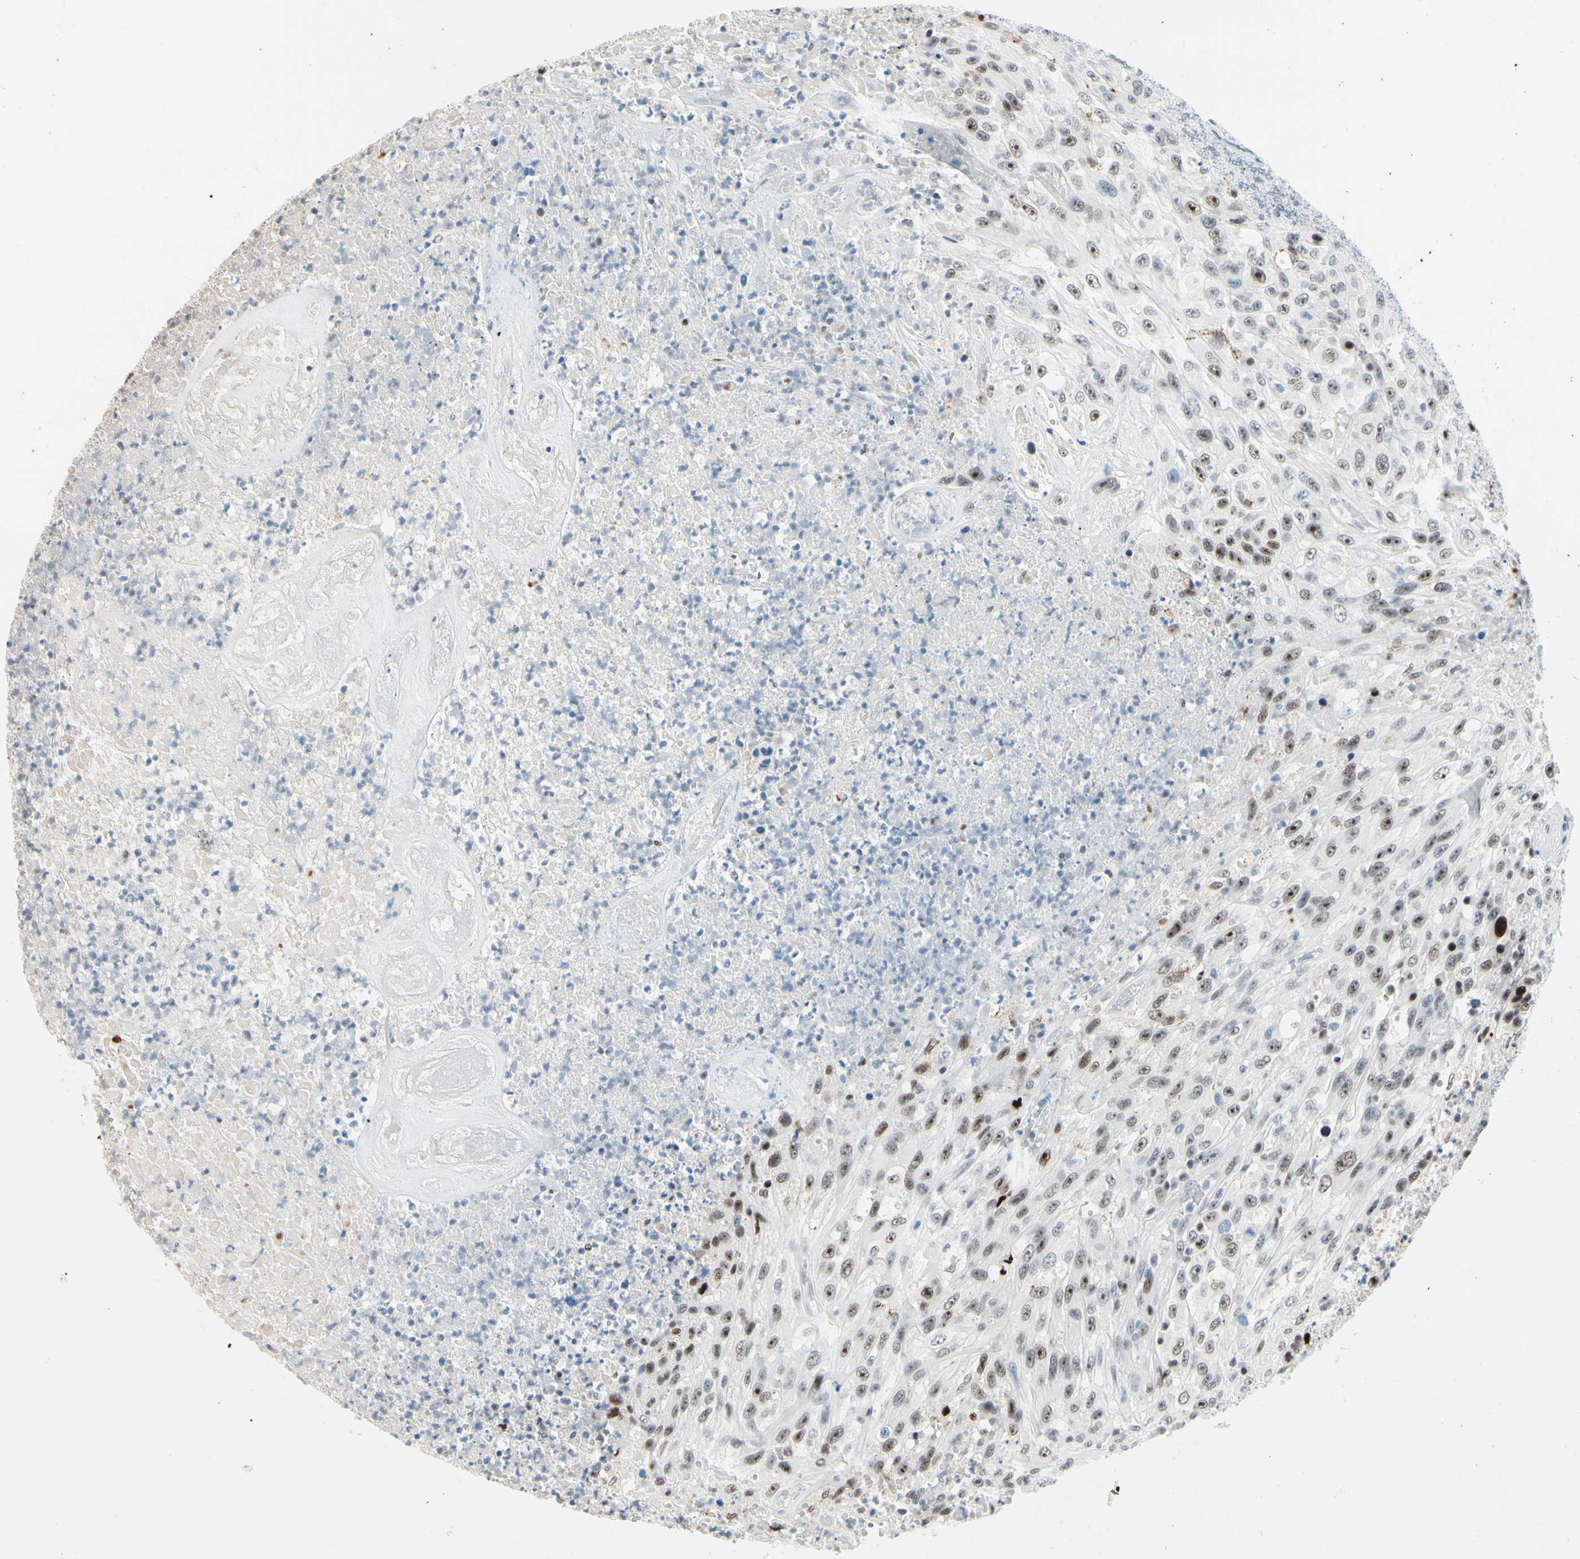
{"staining": {"intensity": "moderate", "quantity": "25%-75%", "location": "nuclear"}, "tissue": "urothelial cancer", "cell_type": "Tumor cells", "image_type": "cancer", "snomed": [{"axis": "morphology", "description": "Urothelial carcinoma, High grade"}, {"axis": "topography", "description": "Urinary bladder"}], "caption": "A brown stain highlights moderate nuclear staining of a protein in high-grade urothelial carcinoma tumor cells. Immunohistochemistry stains the protein of interest in brown and the nuclei are stained blue.", "gene": "FOXO3", "patient": {"sex": "male", "age": 66}}